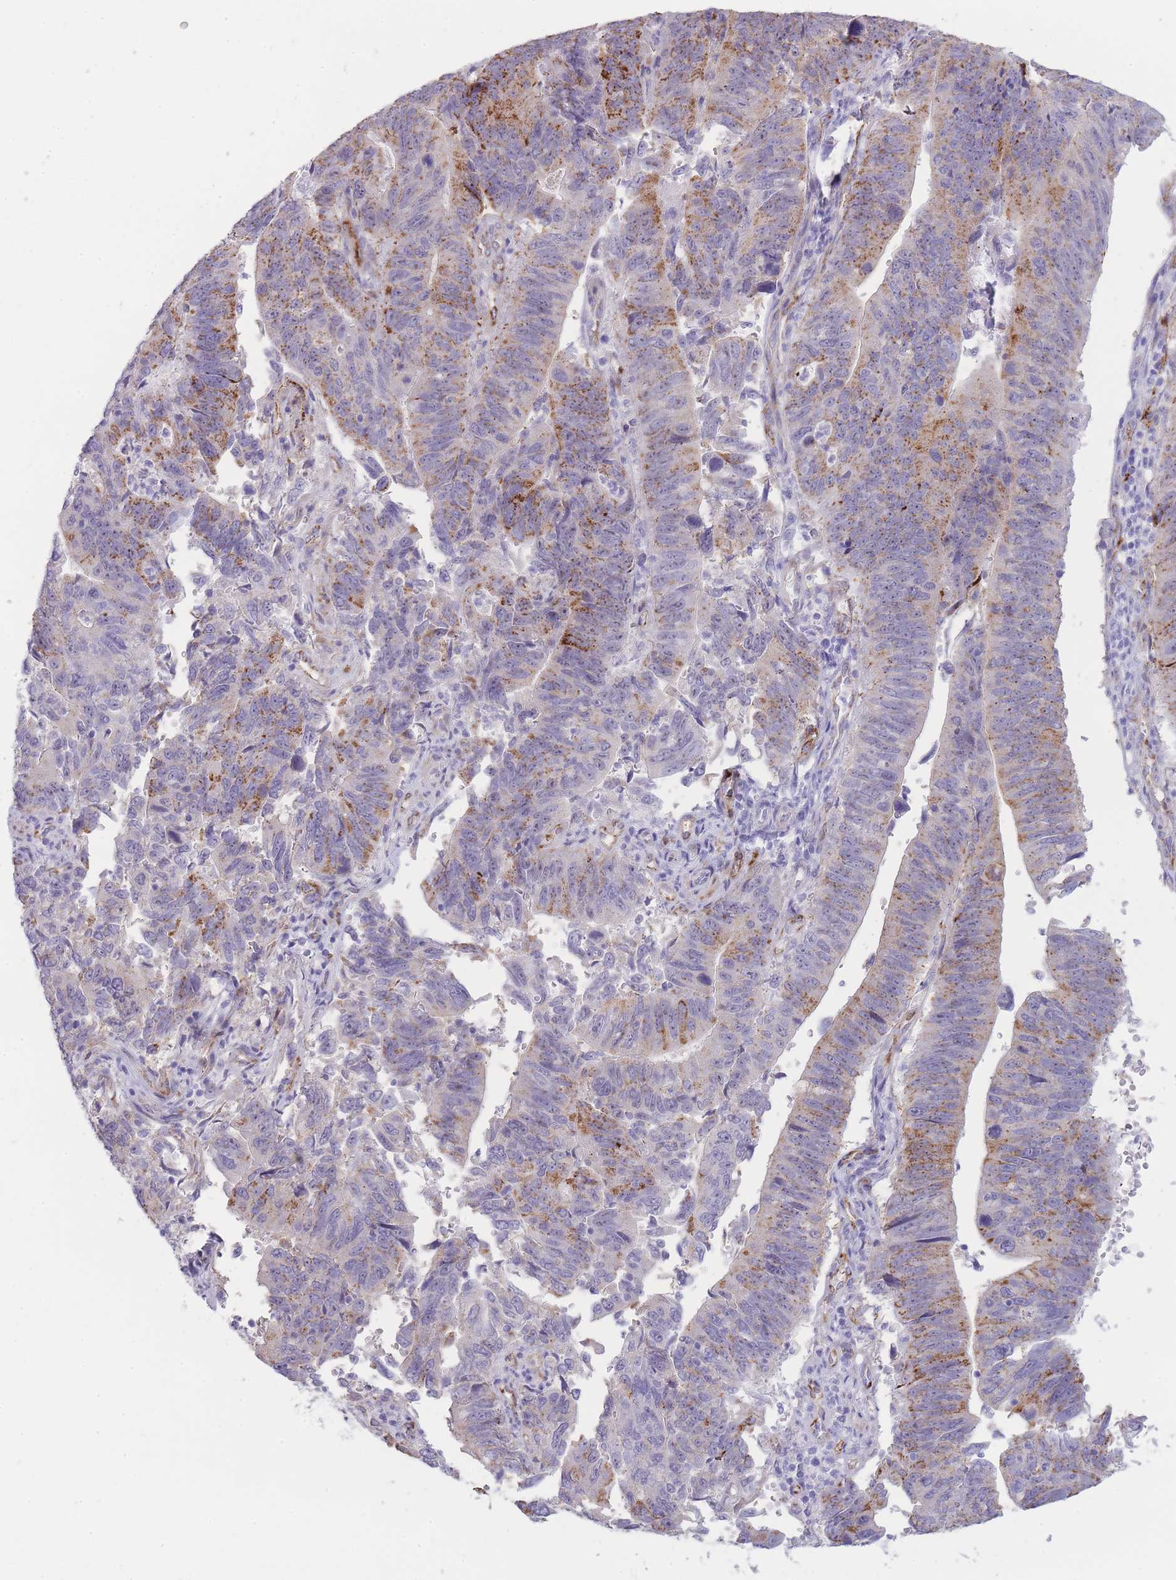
{"staining": {"intensity": "moderate", "quantity": "25%-75%", "location": "cytoplasmic/membranous"}, "tissue": "stomach cancer", "cell_type": "Tumor cells", "image_type": "cancer", "snomed": [{"axis": "morphology", "description": "Adenocarcinoma, NOS"}, {"axis": "topography", "description": "Stomach"}], "caption": "Stomach cancer (adenocarcinoma) stained with a protein marker reveals moderate staining in tumor cells.", "gene": "UTP14A", "patient": {"sex": "male", "age": 59}}